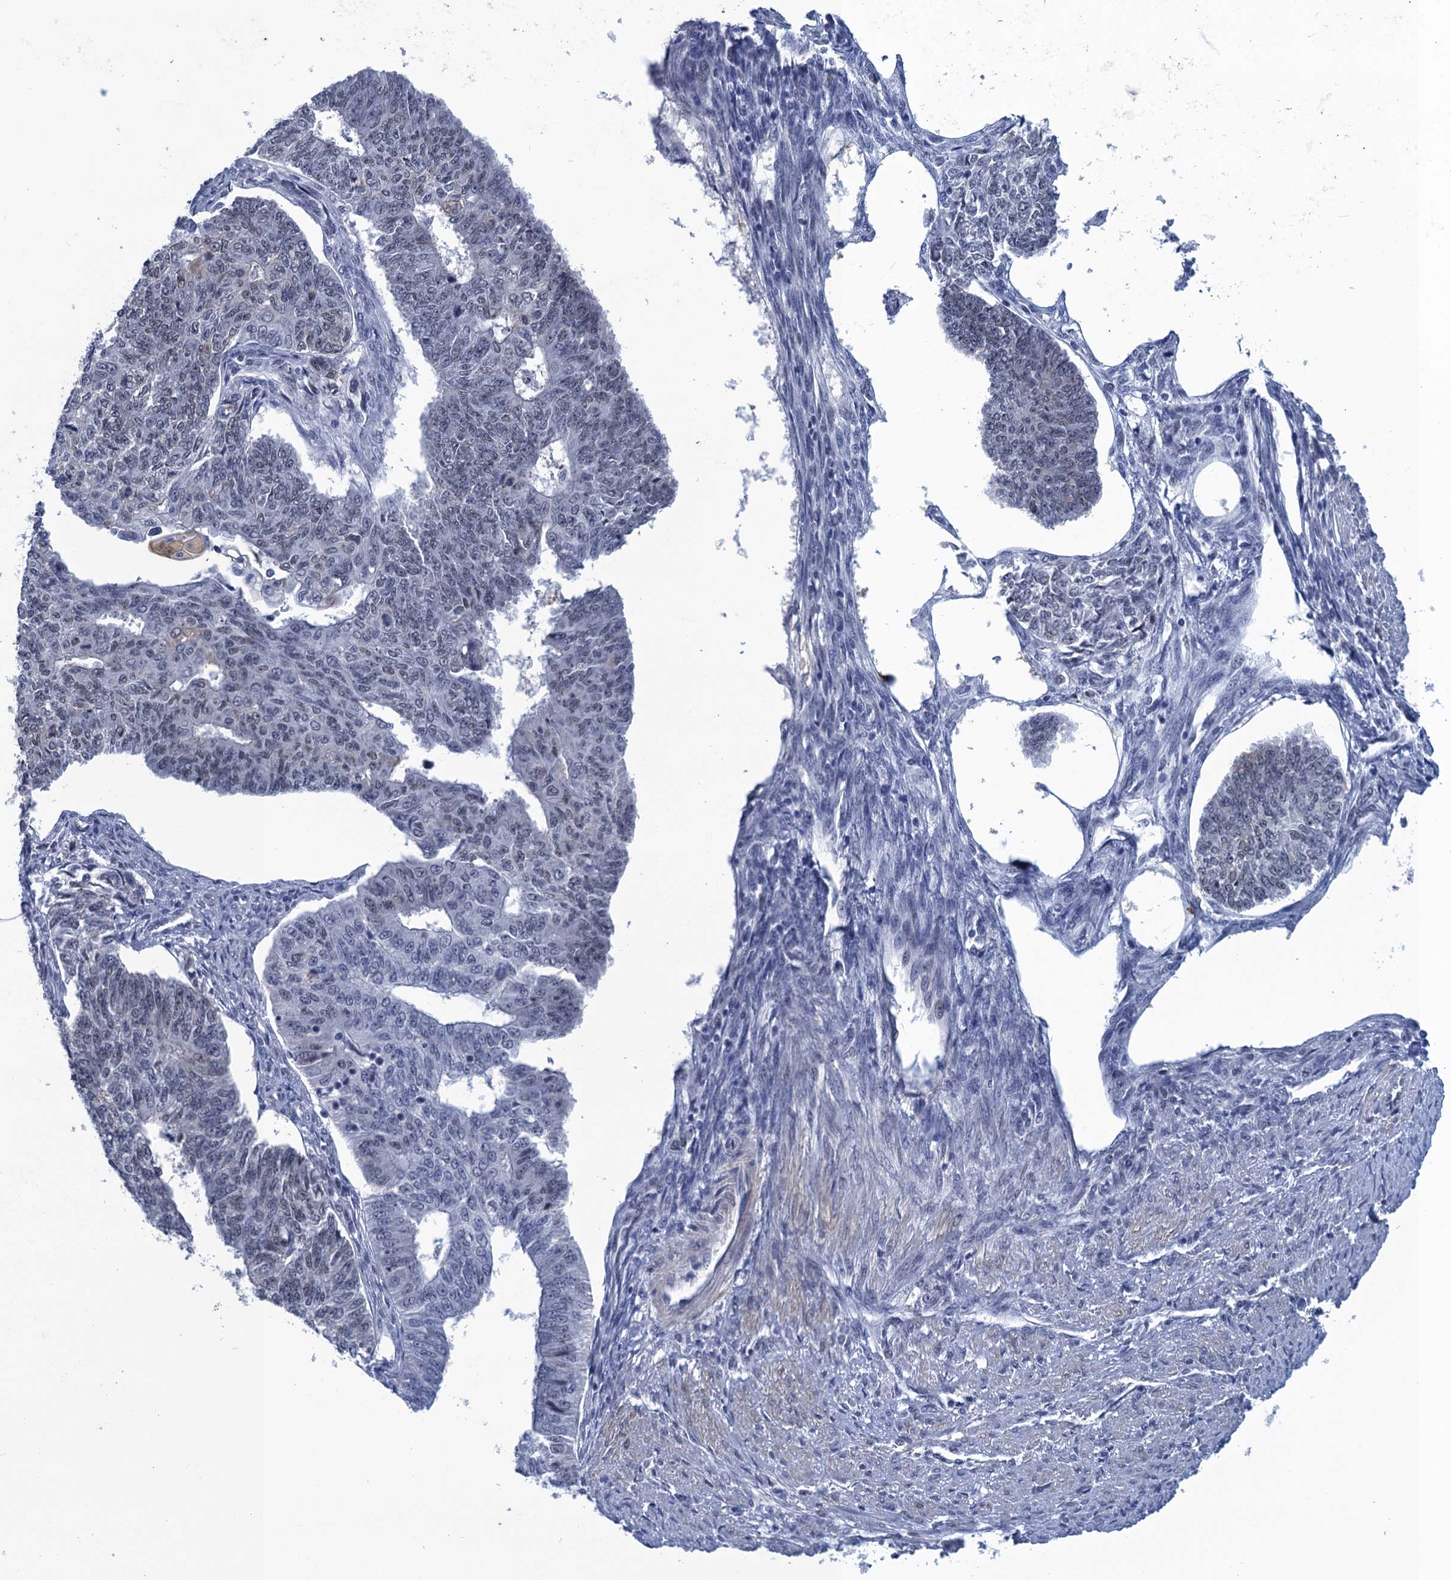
{"staining": {"intensity": "negative", "quantity": "none", "location": "none"}, "tissue": "endometrial cancer", "cell_type": "Tumor cells", "image_type": "cancer", "snomed": [{"axis": "morphology", "description": "Adenocarcinoma, NOS"}, {"axis": "topography", "description": "Endometrium"}], "caption": "IHC histopathology image of endometrial cancer stained for a protein (brown), which reveals no expression in tumor cells.", "gene": "GINS3", "patient": {"sex": "female", "age": 32}}